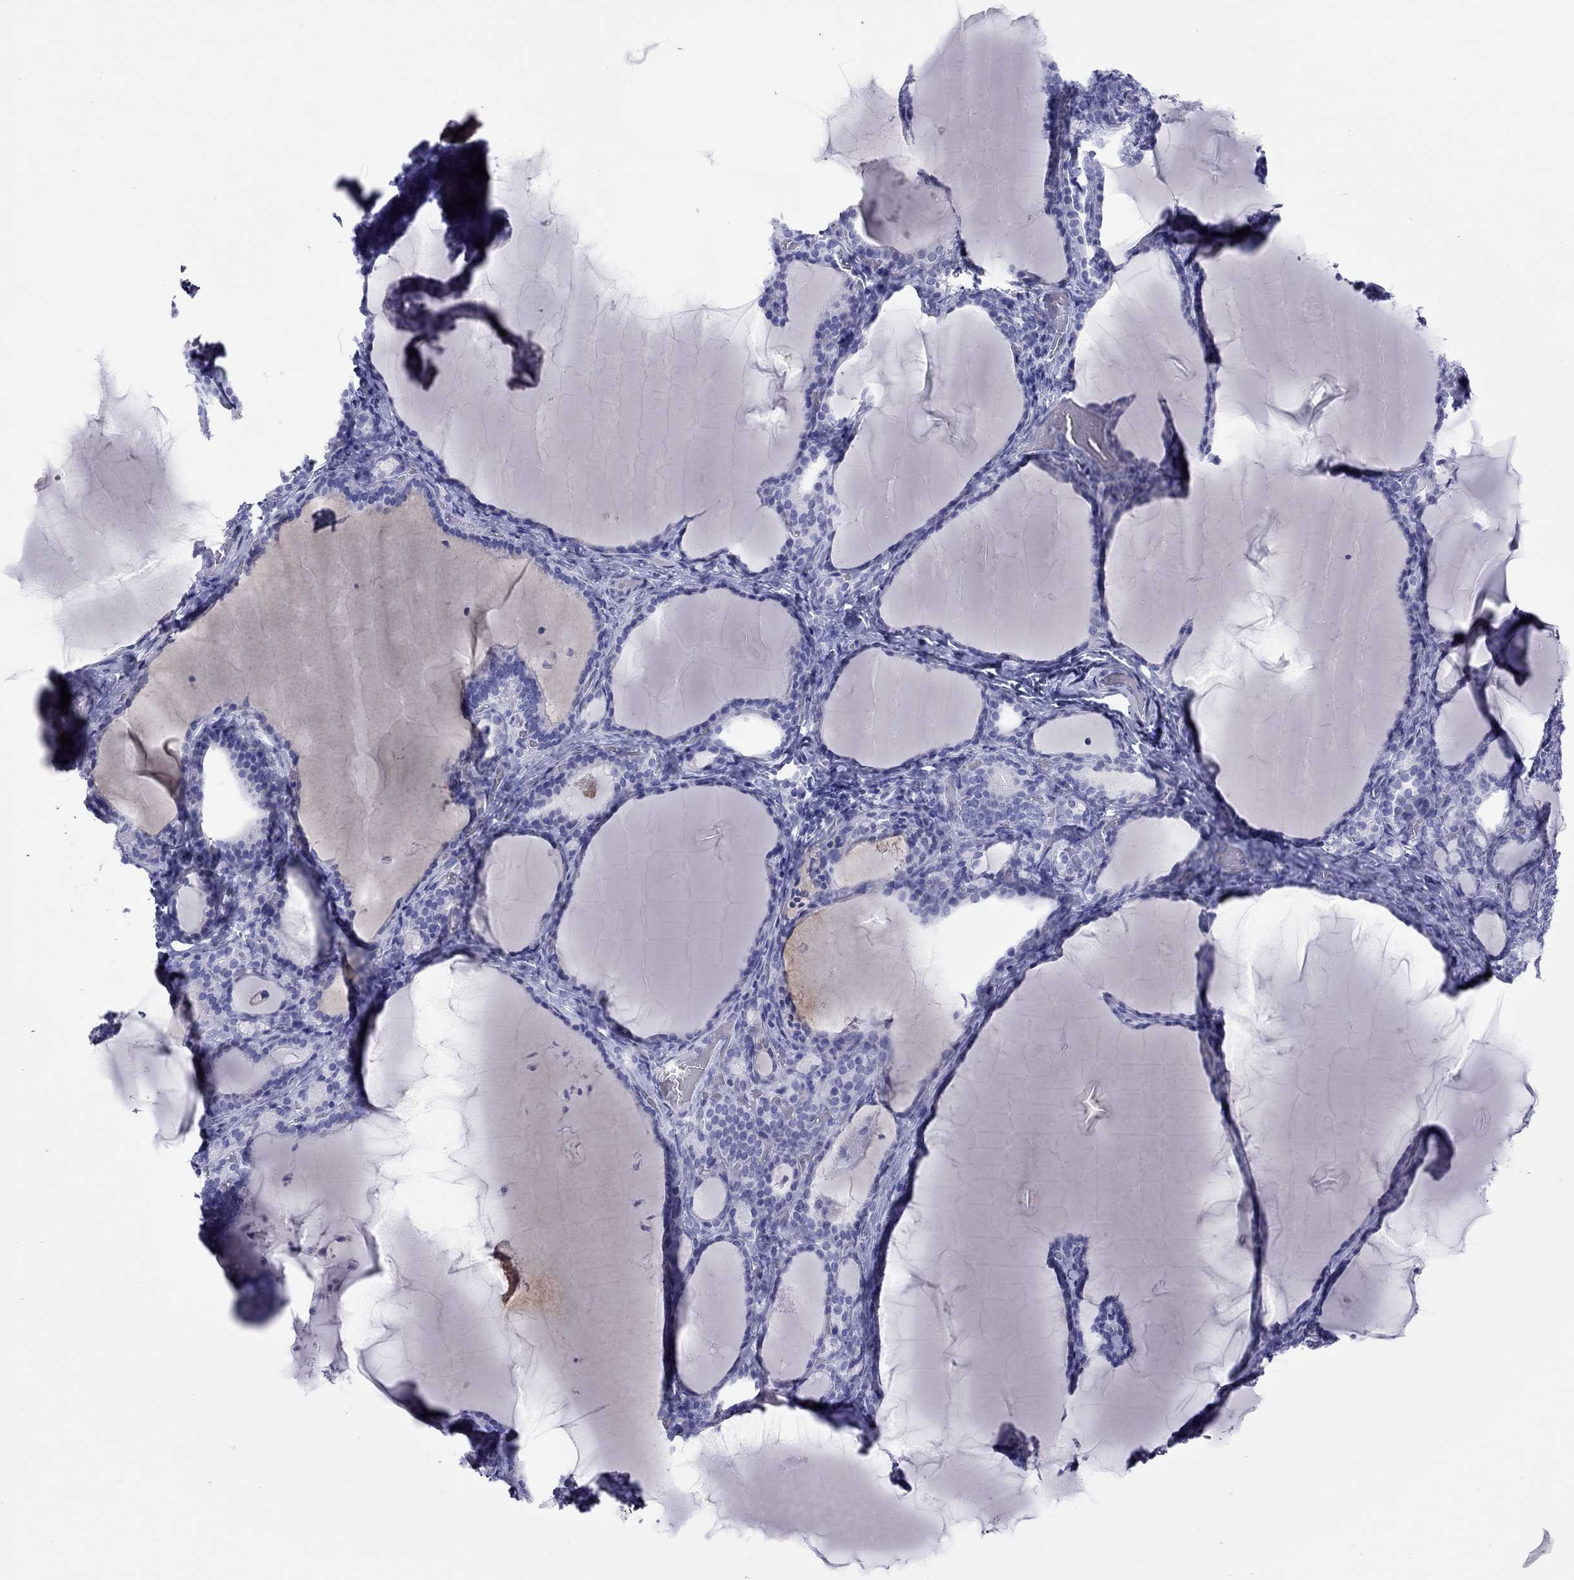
{"staining": {"intensity": "negative", "quantity": "none", "location": "none"}, "tissue": "thyroid gland", "cell_type": "Glandular cells", "image_type": "normal", "snomed": [{"axis": "morphology", "description": "Normal tissue, NOS"}, {"axis": "morphology", "description": "Hyperplasia, NOS"}, {"axis": "topography", "description": "Thyroid gland"}], "caption": "High power microscopy image of an immunohistochemistry (IHC) photomicrograph of unremarkable thyroid gland, revealing no significant expression in glandular cells.", "gene": "STAG3", "patient": {"sex": "female", "age": 27}}